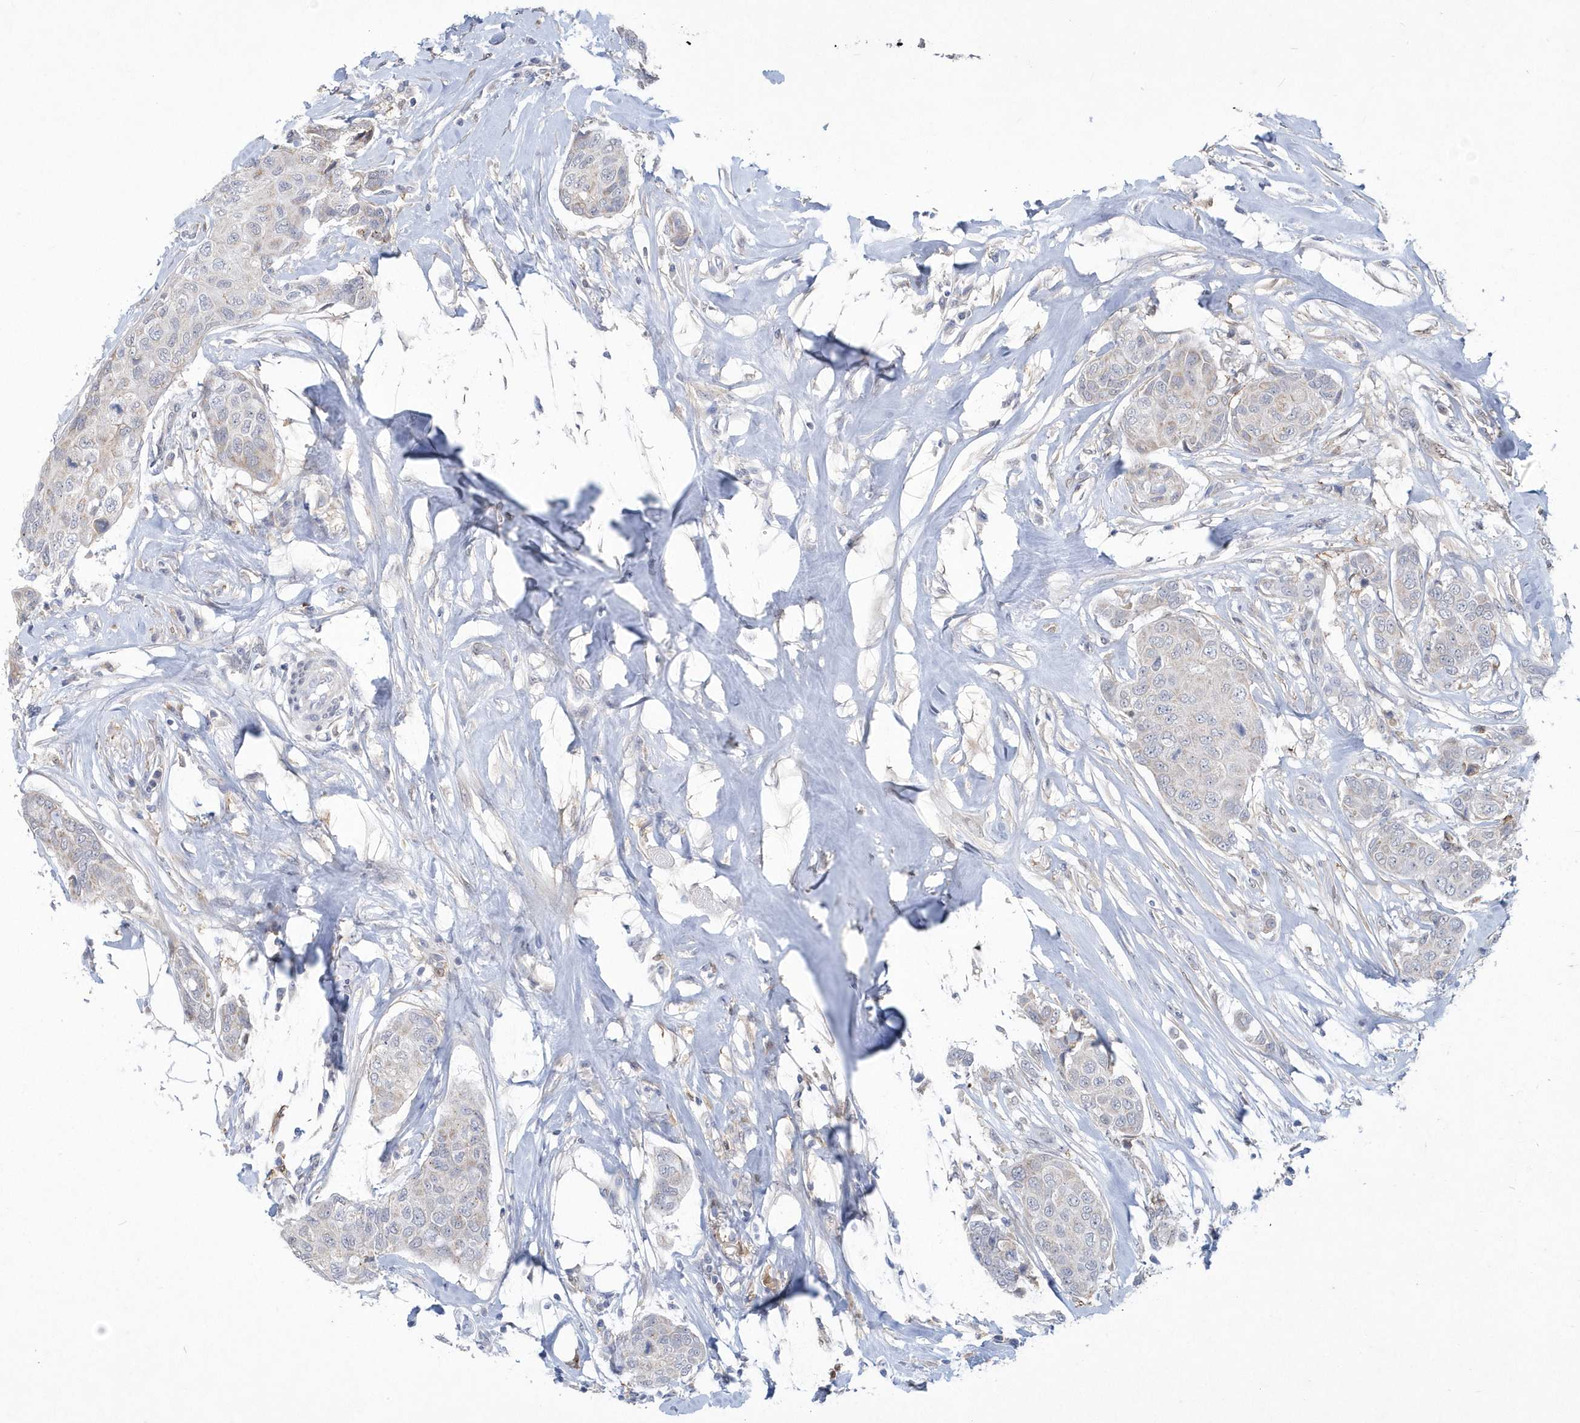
{"staining": {"intensity": "weak", "quantity": "<25%", "location": "cytoplasmic/membranous"}, "tissue": "breast cancer", "cell_type": "Tumor cells", "image_type": "cancer", "snomed": [{"axis": "morphology", "description": "Duct carcinoma"}, {"axis": "topography", "description": "Breast"}], "caption": "IHC histopathology image of neoplastic tissue: human breast cancer (intraductal carcinoma) stained with DAB reveals no significant protein expression in tumor cells. (DAB (3,3'-diaminobenzidine) immunohistochemistry with hematoxylin counter stain).", "gene": "TSPEAR", "patient": {"sex": "female", "age": 80}}